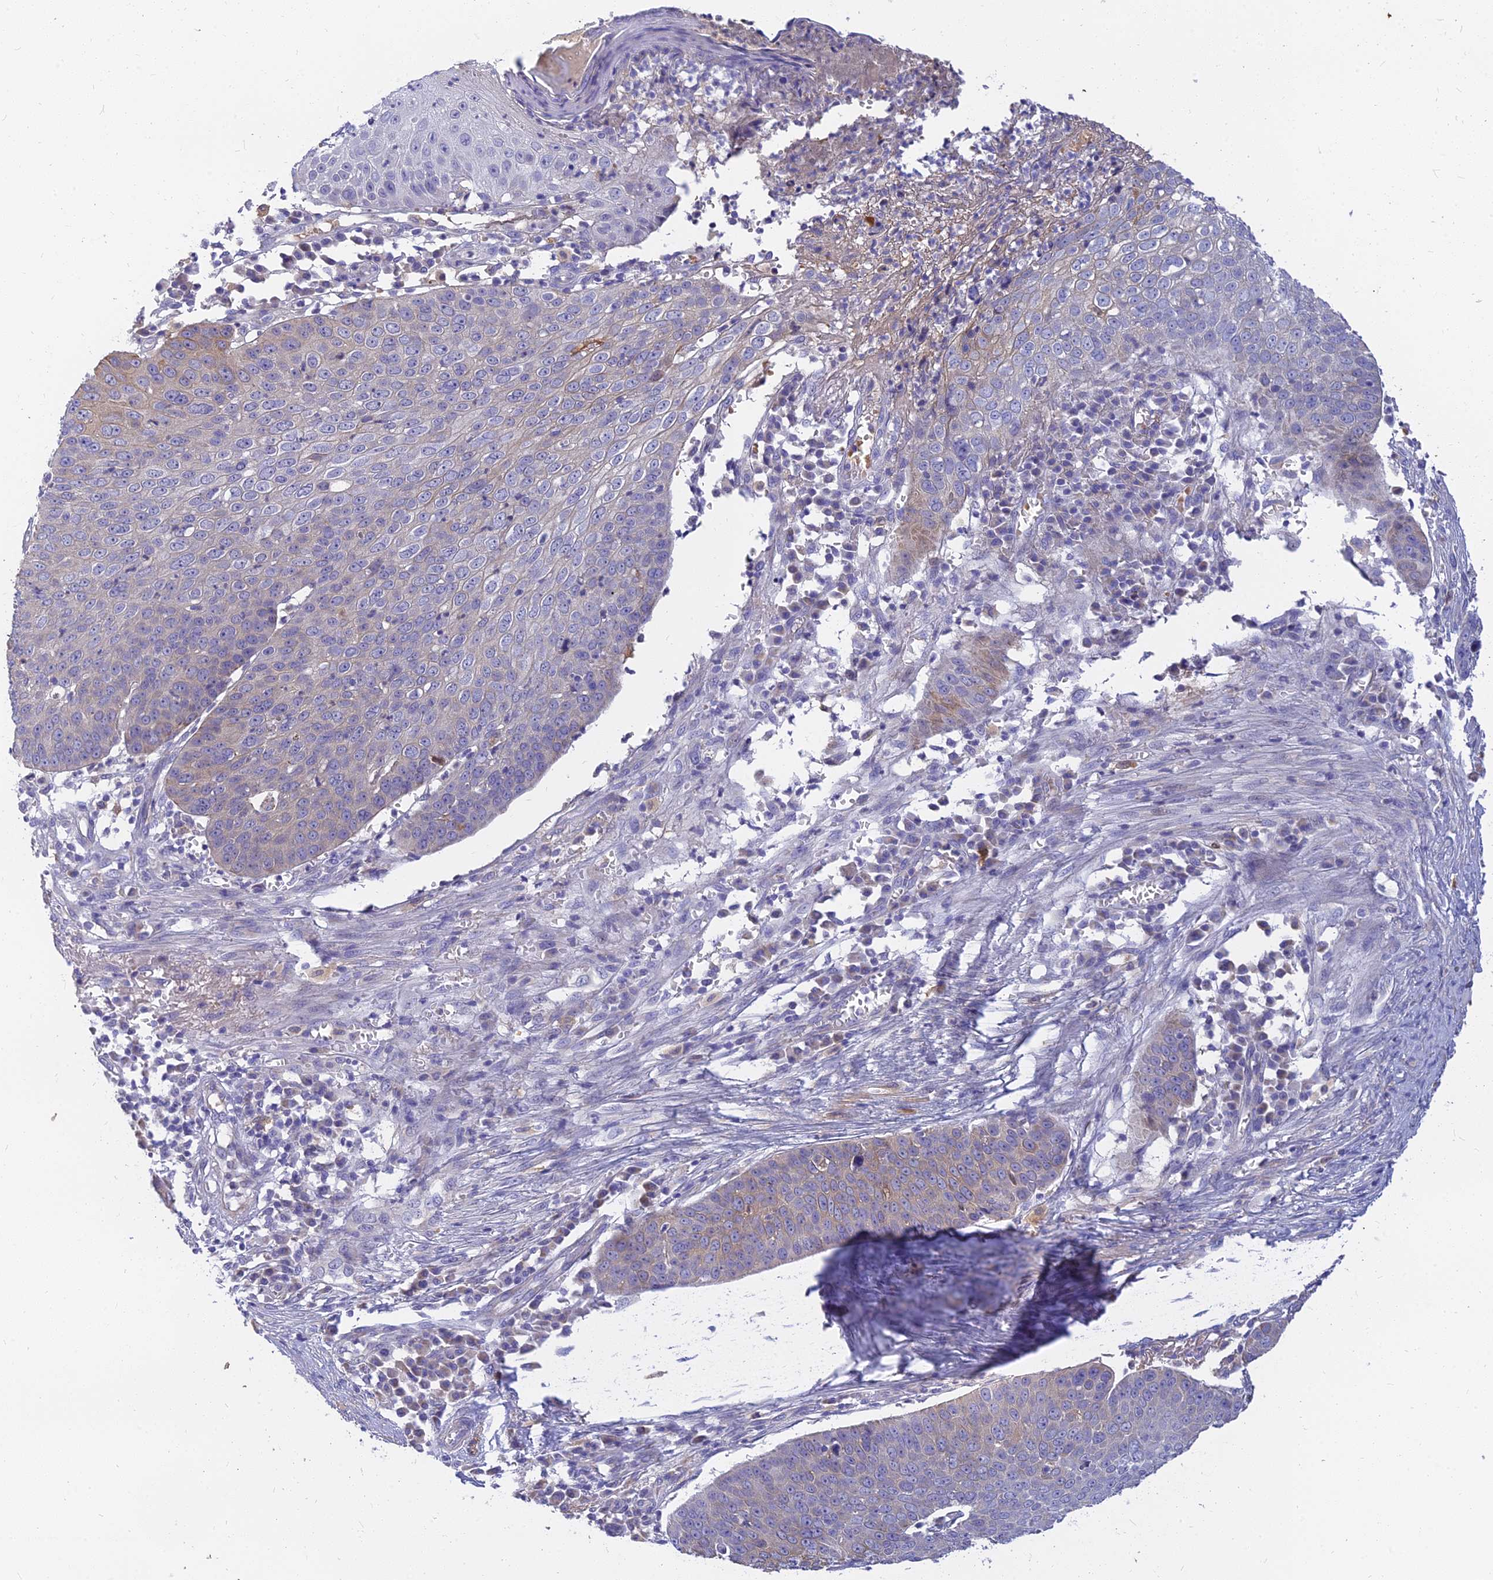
{"staining": {"intensity": "negative", "quantity": "none", "location": "none"}, "tissue": "skin cancer", "cell_type": "Tumor cells", "image_type": "cancer", "snomed": [{"axis": "morphology", "description": "Squamous cell carcinoma, NOS"}, {"axis": "topography", "description": "Skin"}], "caption": "Histopathology image shows no protein positivity in tumor cells of skin cancer (squamous cell carcinoma) tissue.", "gene": "ANKS4B", "patient": {"sex": "male", "age": 71}}